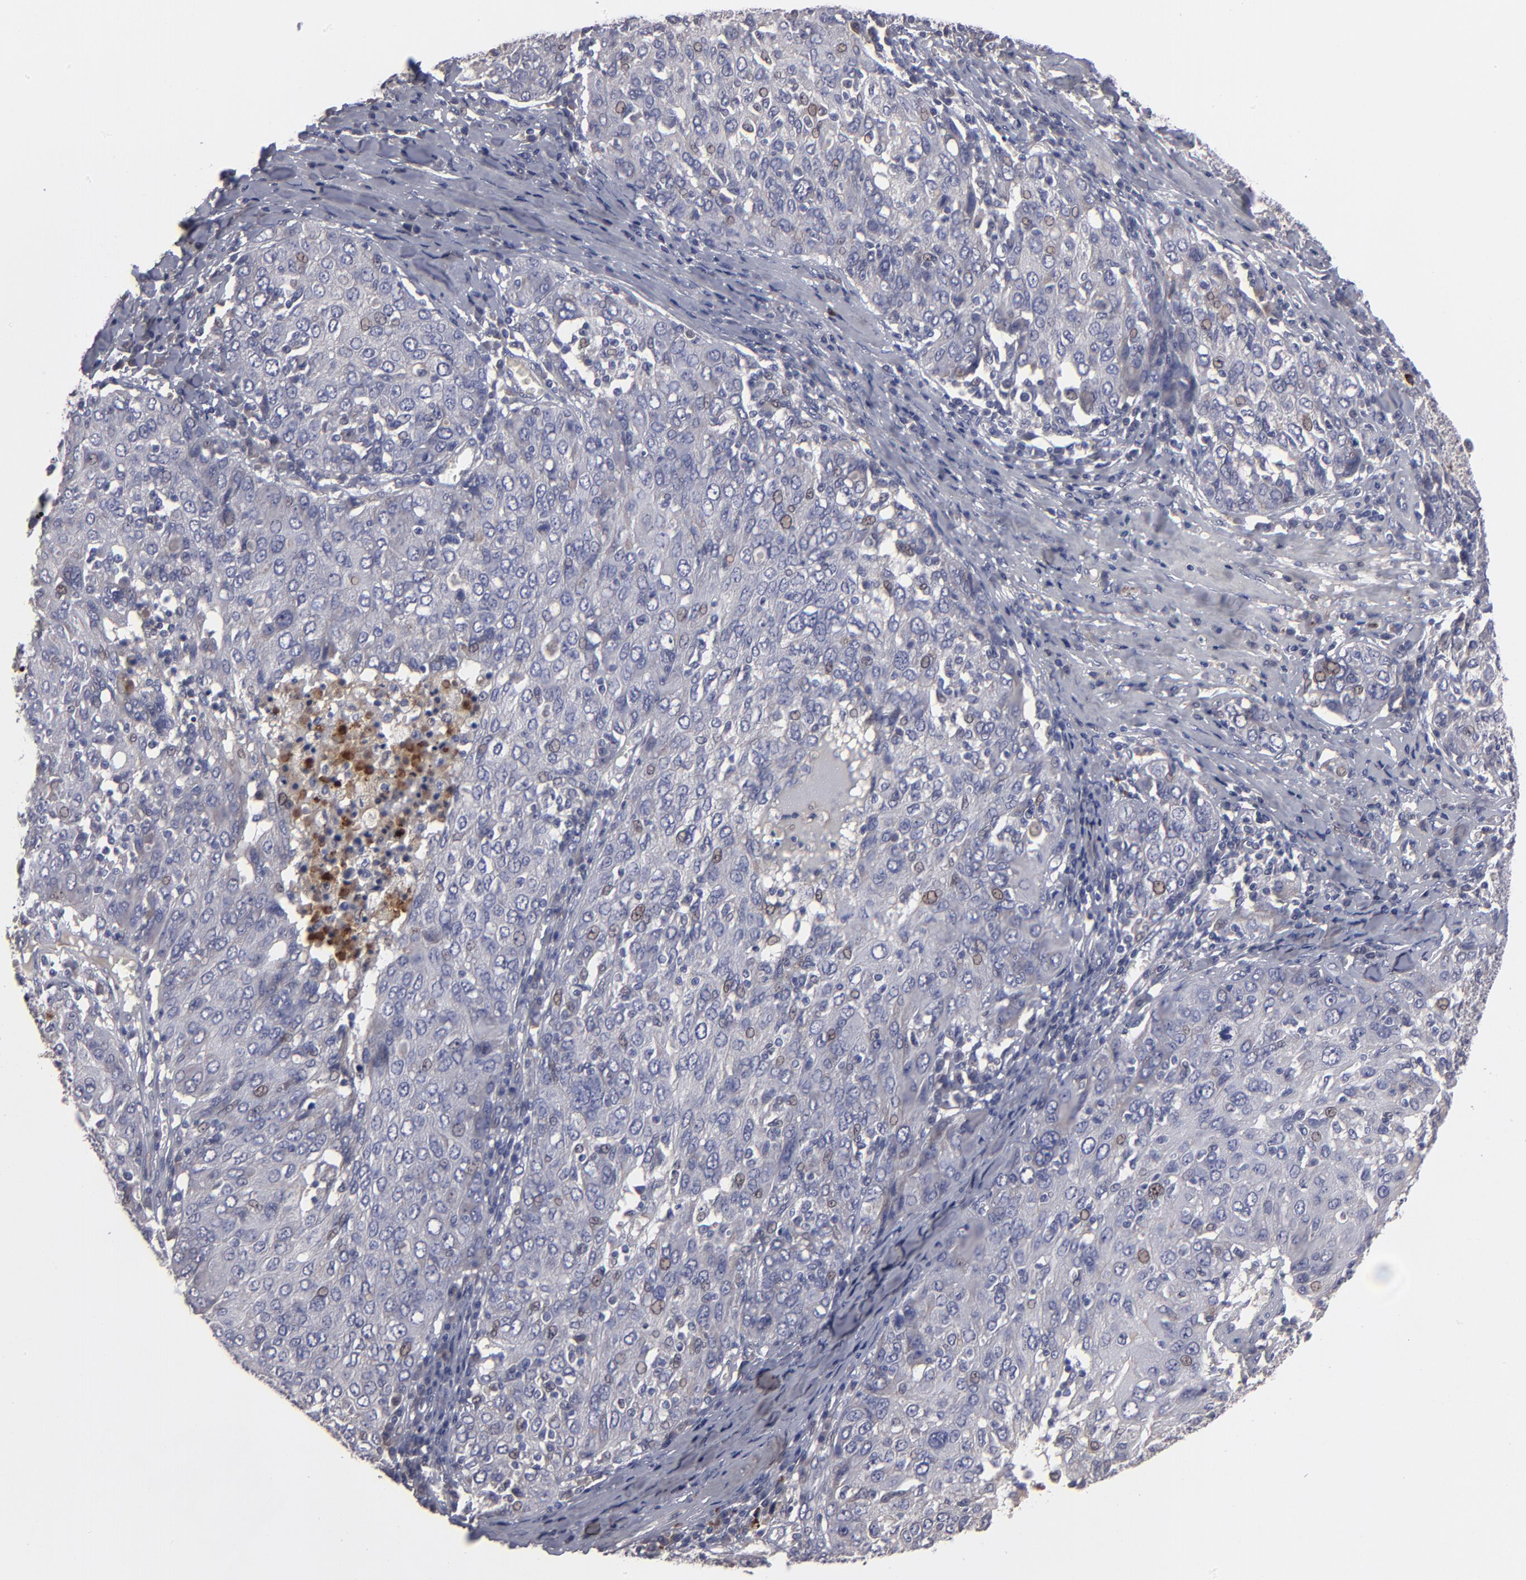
{"staining": {"intensity": "weak", "quantity": "<25%", "location": "nuclear"}, "tissue": "ovarian cancer", "cell_type": "Tumor cells", "image_type": "cancer", "snomed": [{"axis": "morphology", "description": "Carcinoma, endometroid"}, {"axis": "topography", "description": "Ovary"}], "caption": "Immunohistochemistry histopathology image of human endometroid carcinoma (ovarian) stained for a protein (brown), which reveals no positivity in tumor cells.", "gene": "GPM6B", "patient": {"sex": "female", "age": 50}}